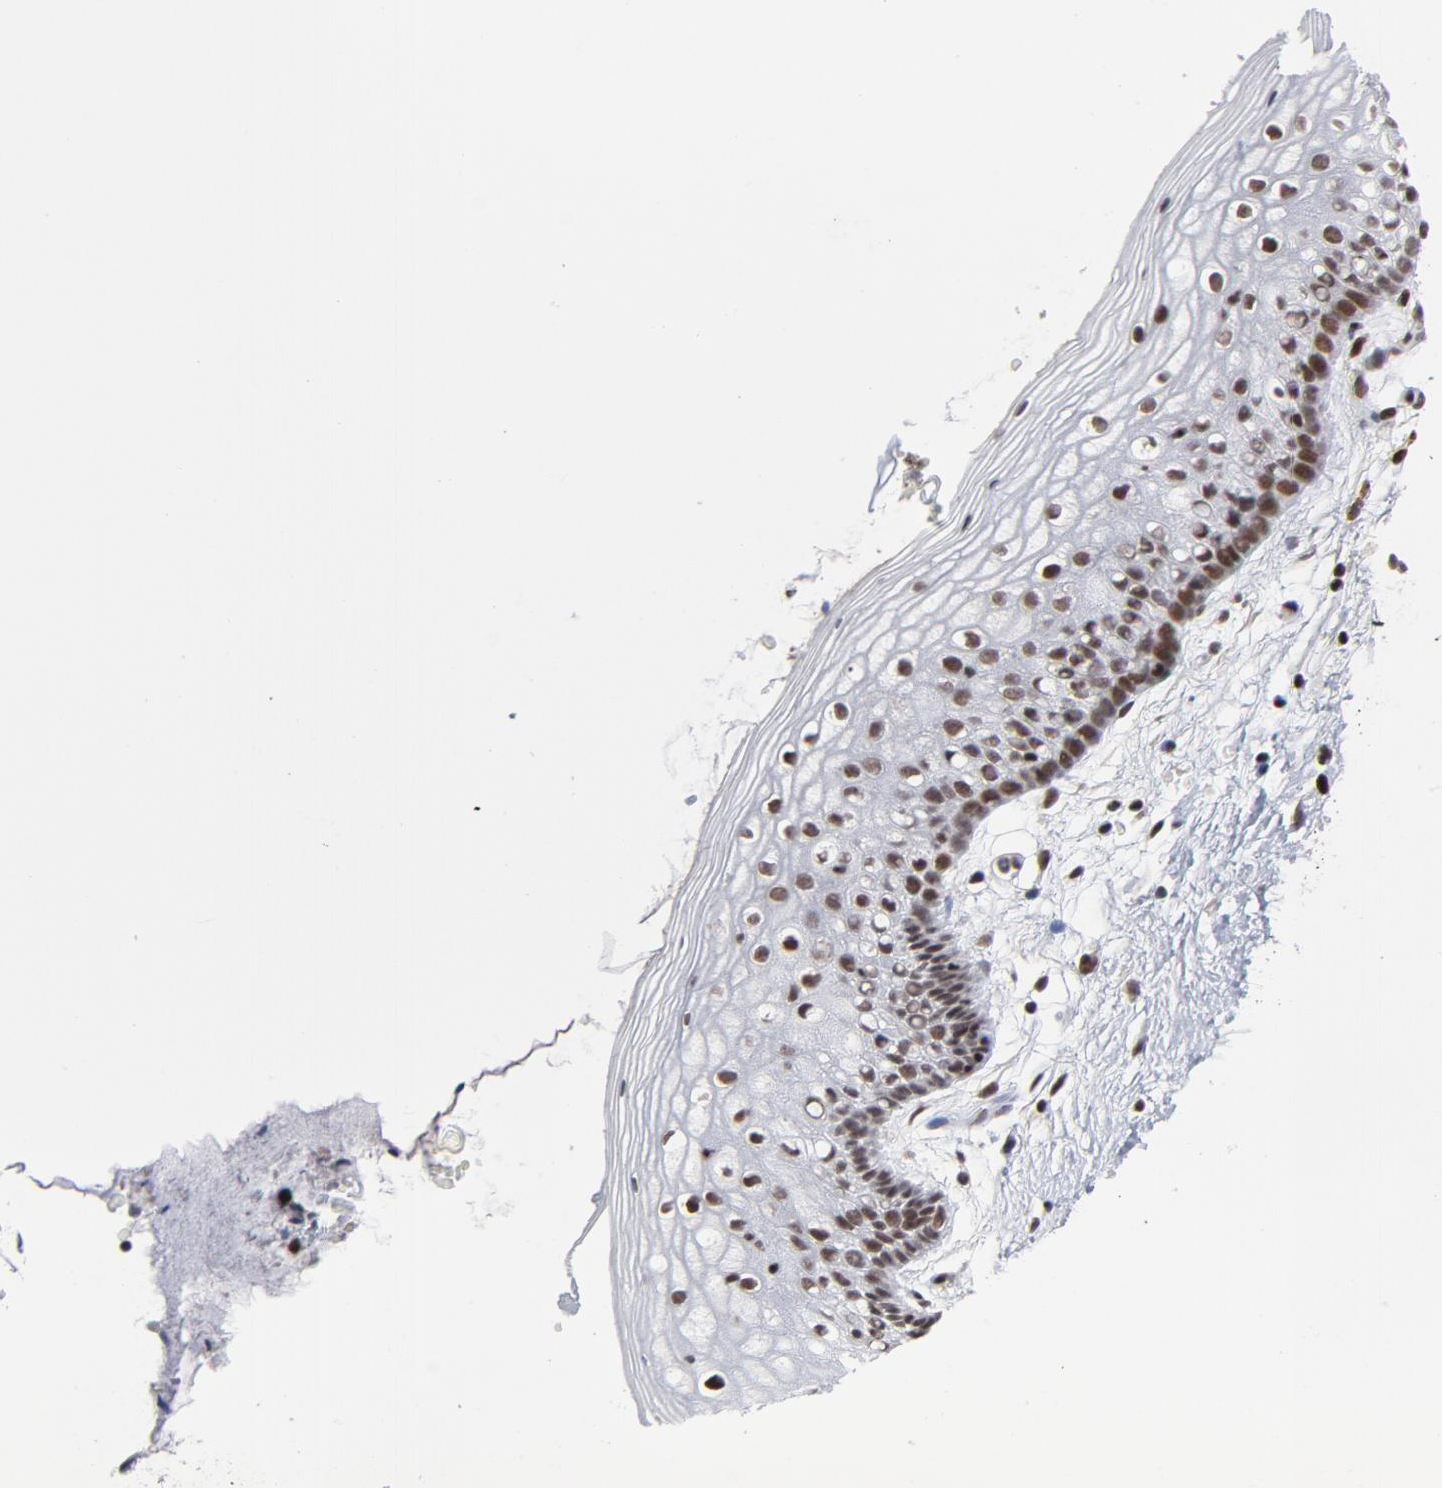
{"staining": {"intensity": "strong", "quantity": ">75%", "location": "nuclear"}, "tissue": "vagina", "cell_type": "Squamous epithelial cells", "image_type": "normal", "snomed": [{"axis": "morphology", "description": "Normal tissue, NOS"}, {"axis": "topography", "description": "Vagina"}], "caption": "A histopathology image of vagina stained for a protein demonstrates strong nuclear brown staining in squamous epithelial cells. (Brightfield microscopy of DAB IHC at high magnification).", "gene": "CTCF", "patient": {"sex": "female", "age": 46}}